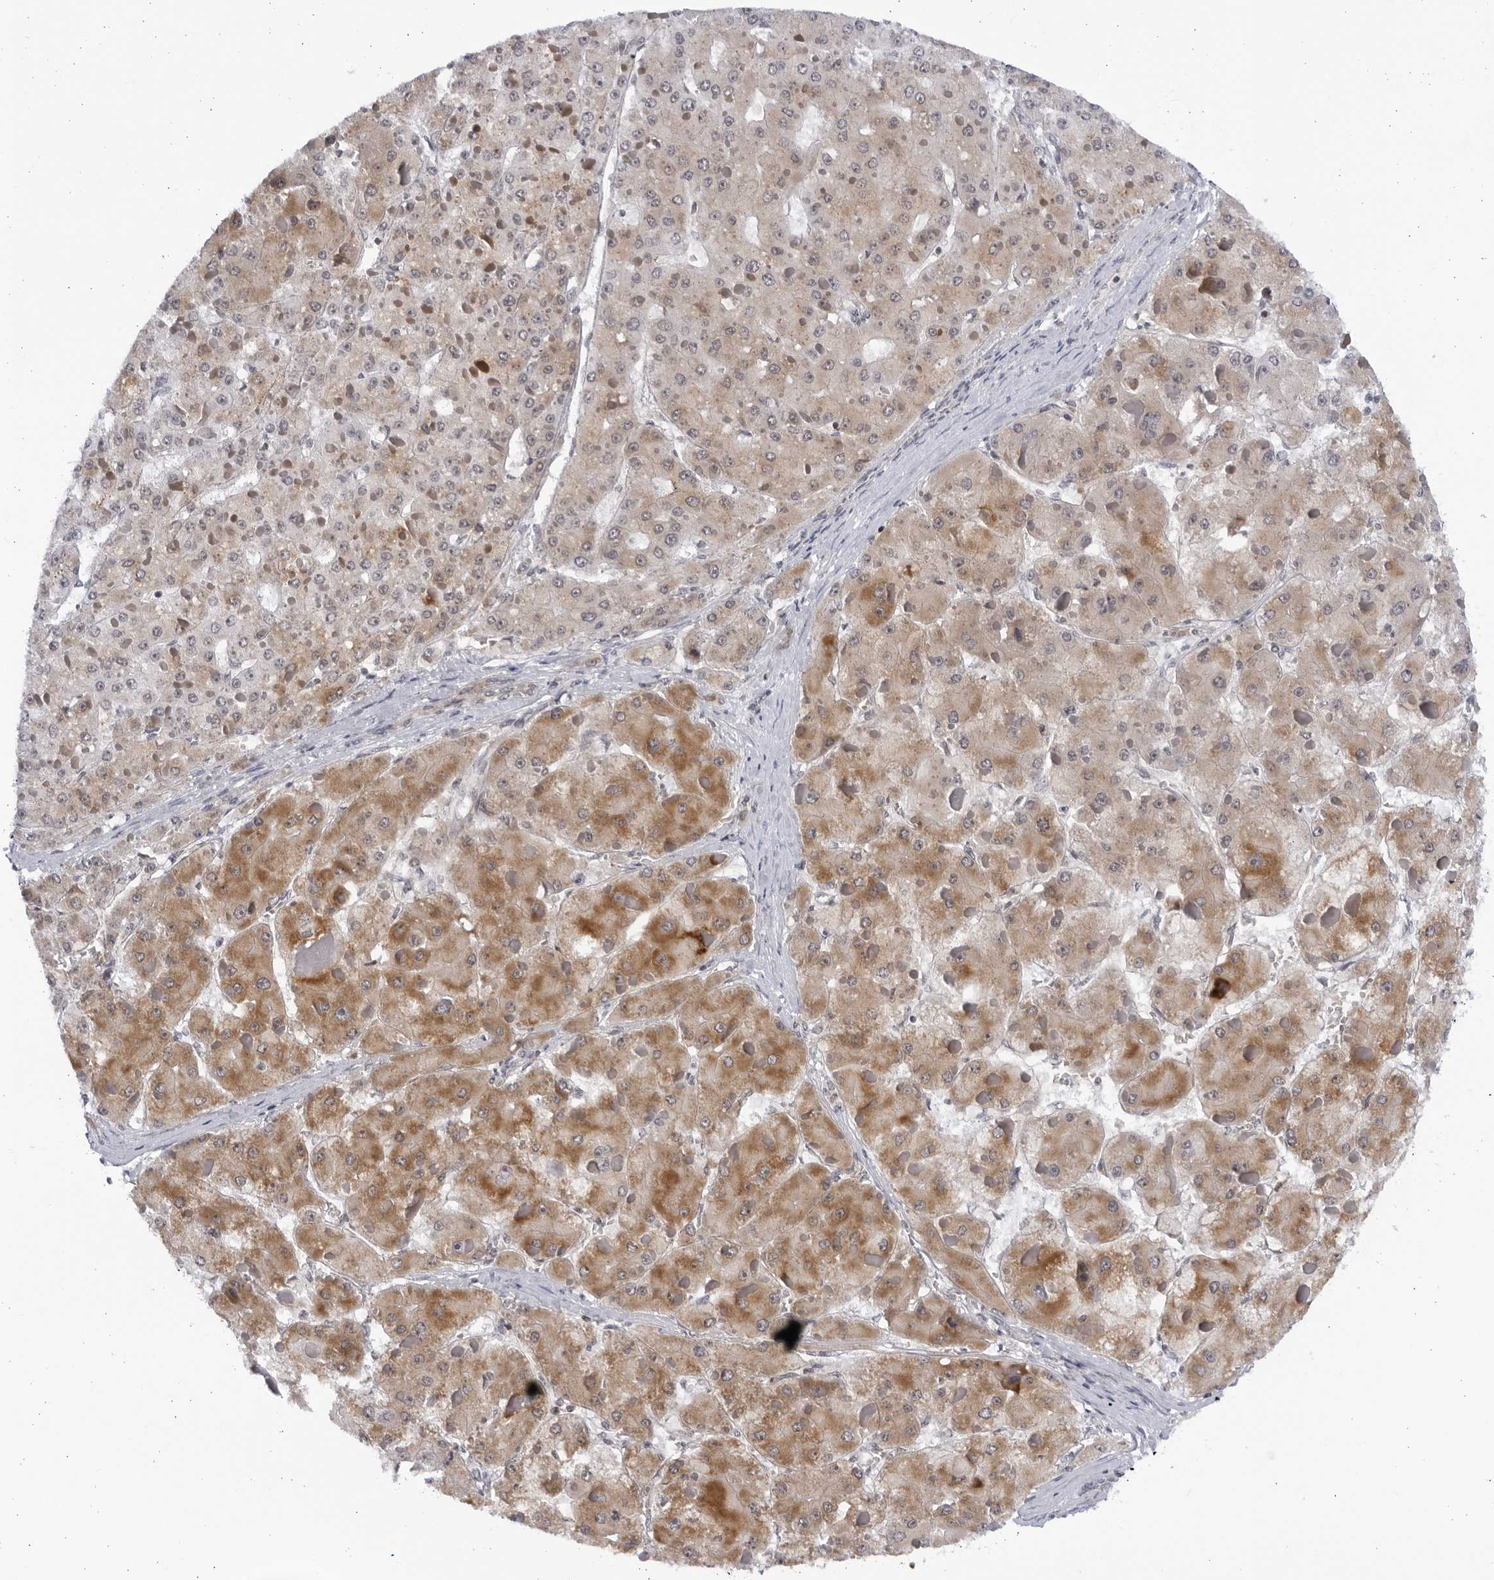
{"staining": {"intensity": "moderate", "quantity": ">75%", "location": "cytoplasmic/membranous"}, "tissue": "liver cancer", "cell_type": "Tumor cells", "image_type": "cancer", "snomed": [{"axis": "morphology", "description": "Carcinoma, Hepatocellular, NOS"}, {"axis": "topography", "description": "Liver"}], "caption": "About >75% of tumor cells in liver cancer show moderate cytoplasmic/membranous protein staining as visualized by brown immunohistochemical staining.", "gene": "SLC25A22", "patient": {"sex": "female", "age": 73}}